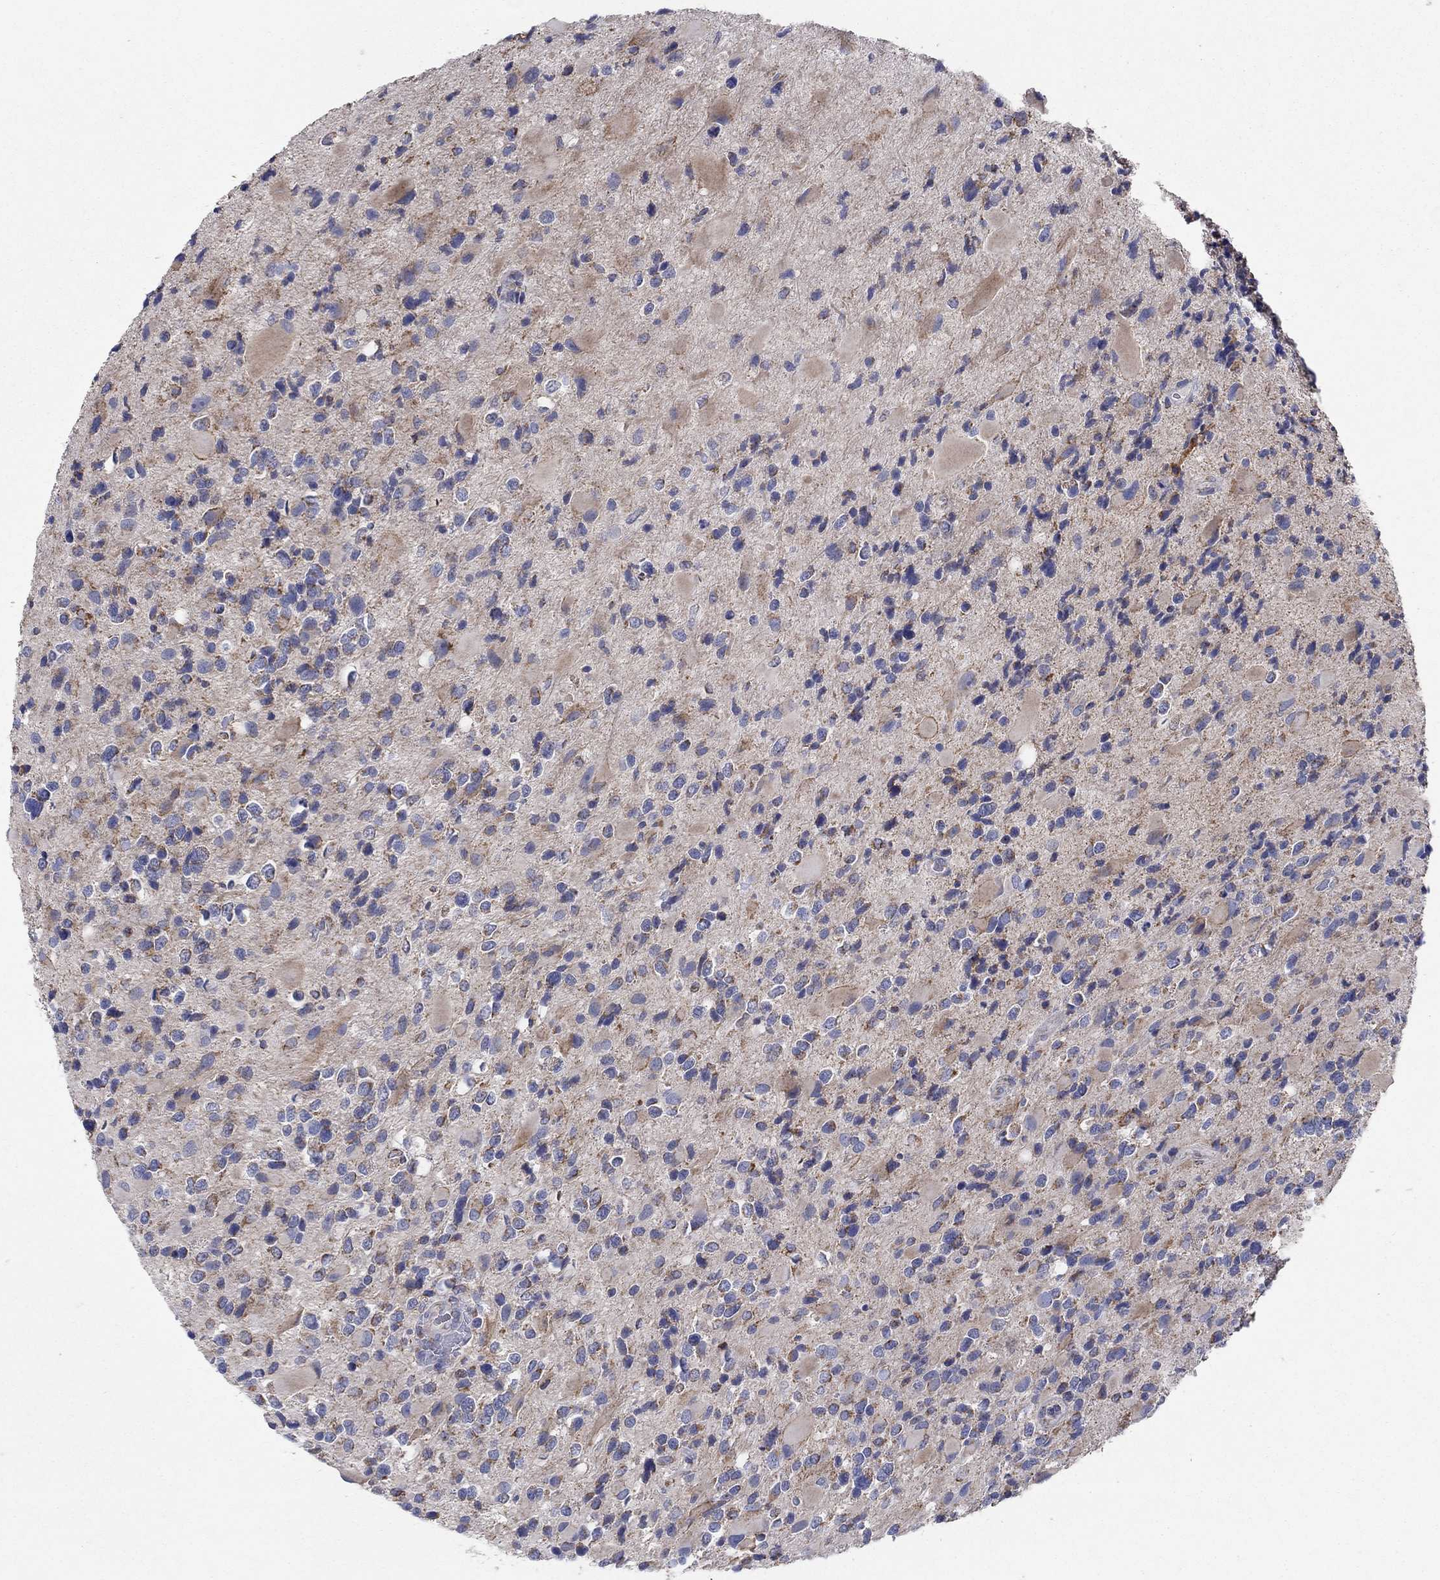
{"staining": {"intensity": "strong", "quantity": "<25%", "location": "cytoplasmic/membranous"}, "tissue": "glioma", "cell_type": "Tumor cells", "image_type": "cancer", "snomed": [{"axis": "morphology", "description": "Glioma, malignant, Low grade"}, {"axis": "topography", "description": "Brain"}], "caption": "The image shows immunohistochemical staining of malignant glioma (low-grade). There is strong cytoplasmic/membranous expression is seen in about <25% of tumor cells.", "gene": "C9orf85", "patient": {"sex": "female", "age": 32}}